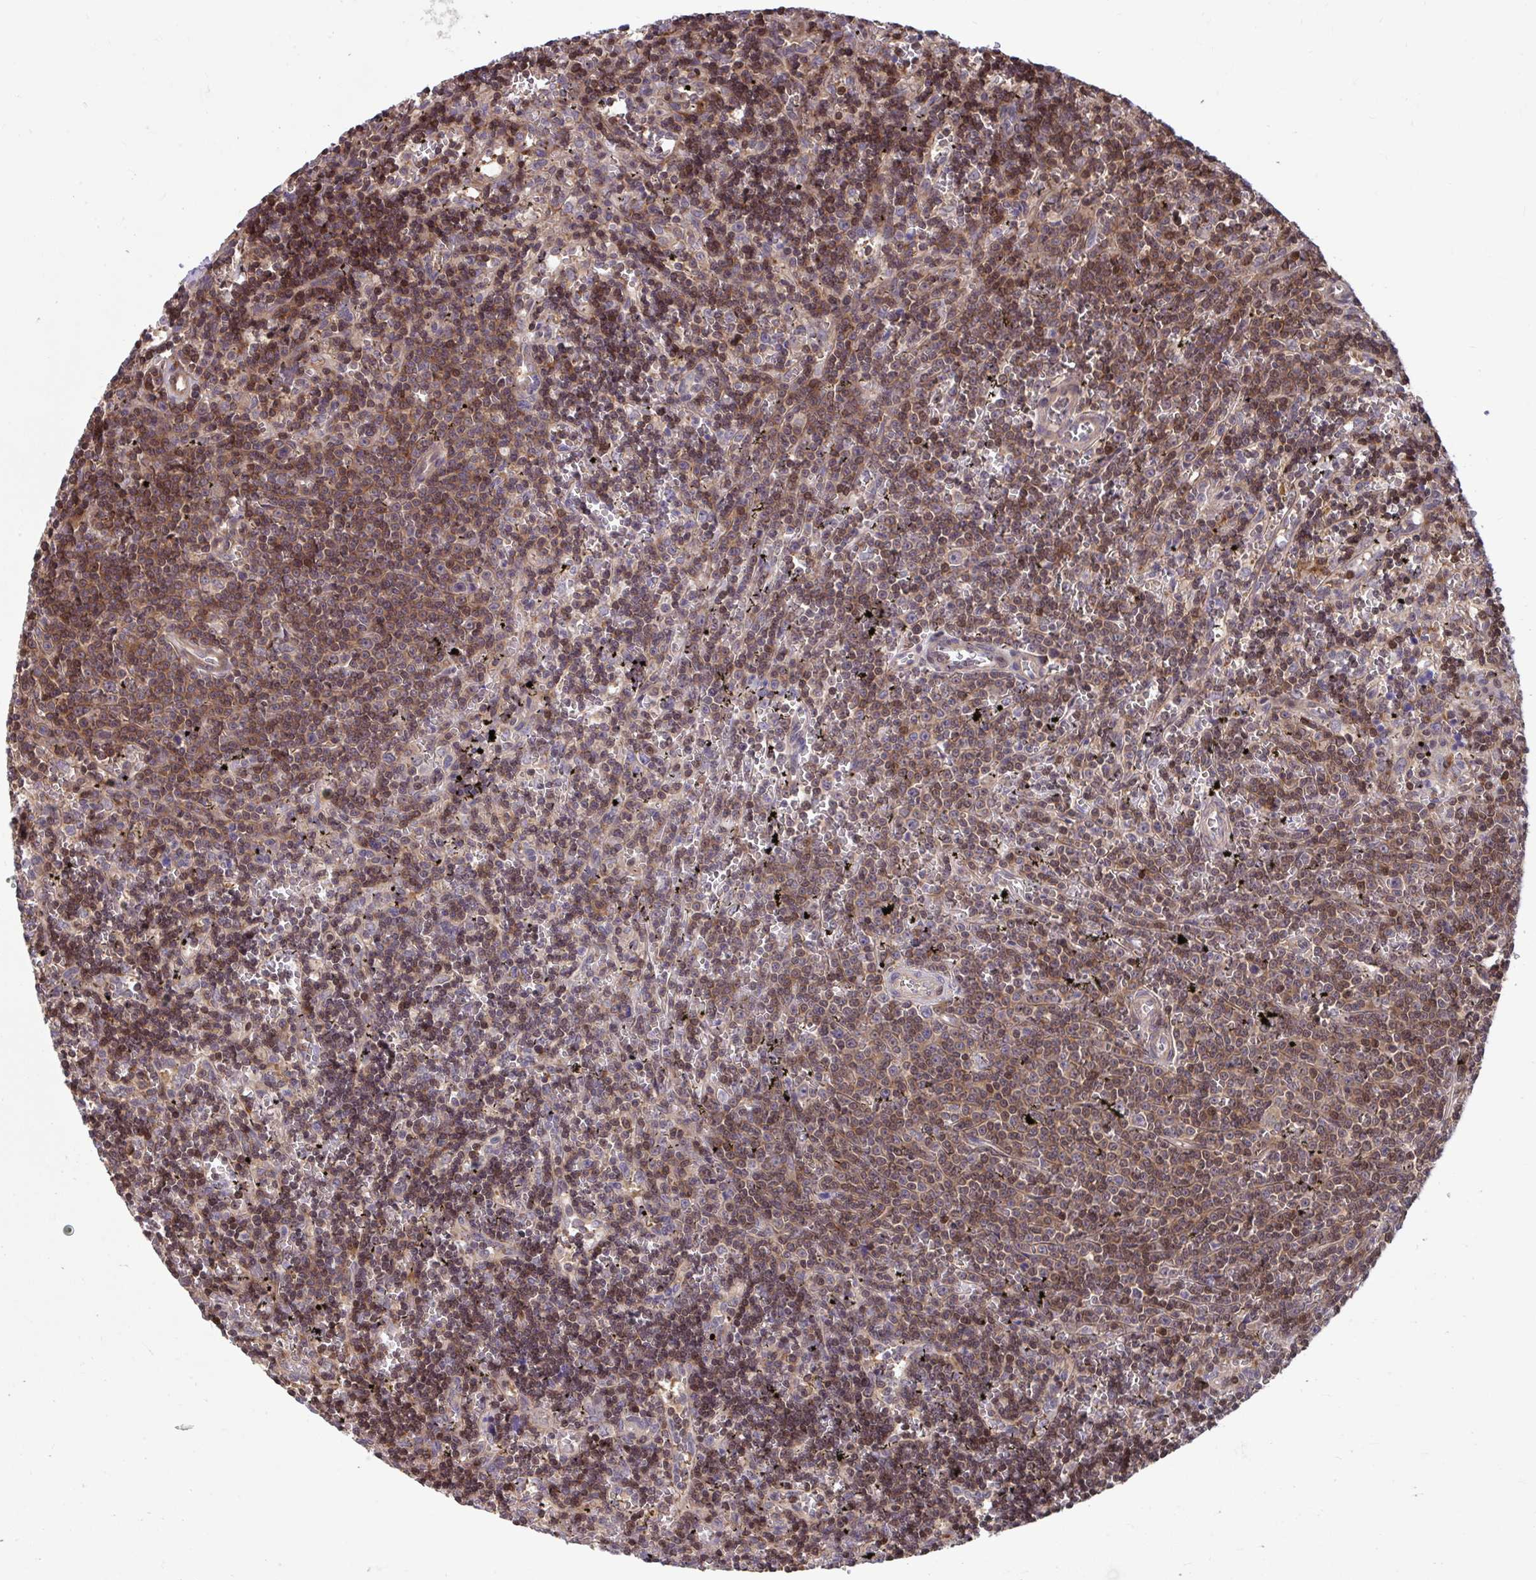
{"staining": {"intensity": "moderate", "quantity": ">75%", "location": "cytoplasmic/membranous,nuclear"}, "tissue": "lymphoma", "cell_type": "Tumor cells", "image_type": "cancer", "snomed": [{"axis": "morphology", "description": "Malignant lymphoma, non-Hodgkin's type, Low grade"}, {"axis": "topography", "description": "Spleen"}], "caption": "Protein expression analysis of human lymphoma reveals moderate cytoplasmic/membranous and nuclear staining in approximately >75% of tumor cells. Using DAB (3,3'-diaminobenzidine) (brown) and hematoxylin (blue) stains, captured at high magnification using brightfield microscopy.", "gene": "PCDHB7", "patient": {"sex": "male", "age": 60}}